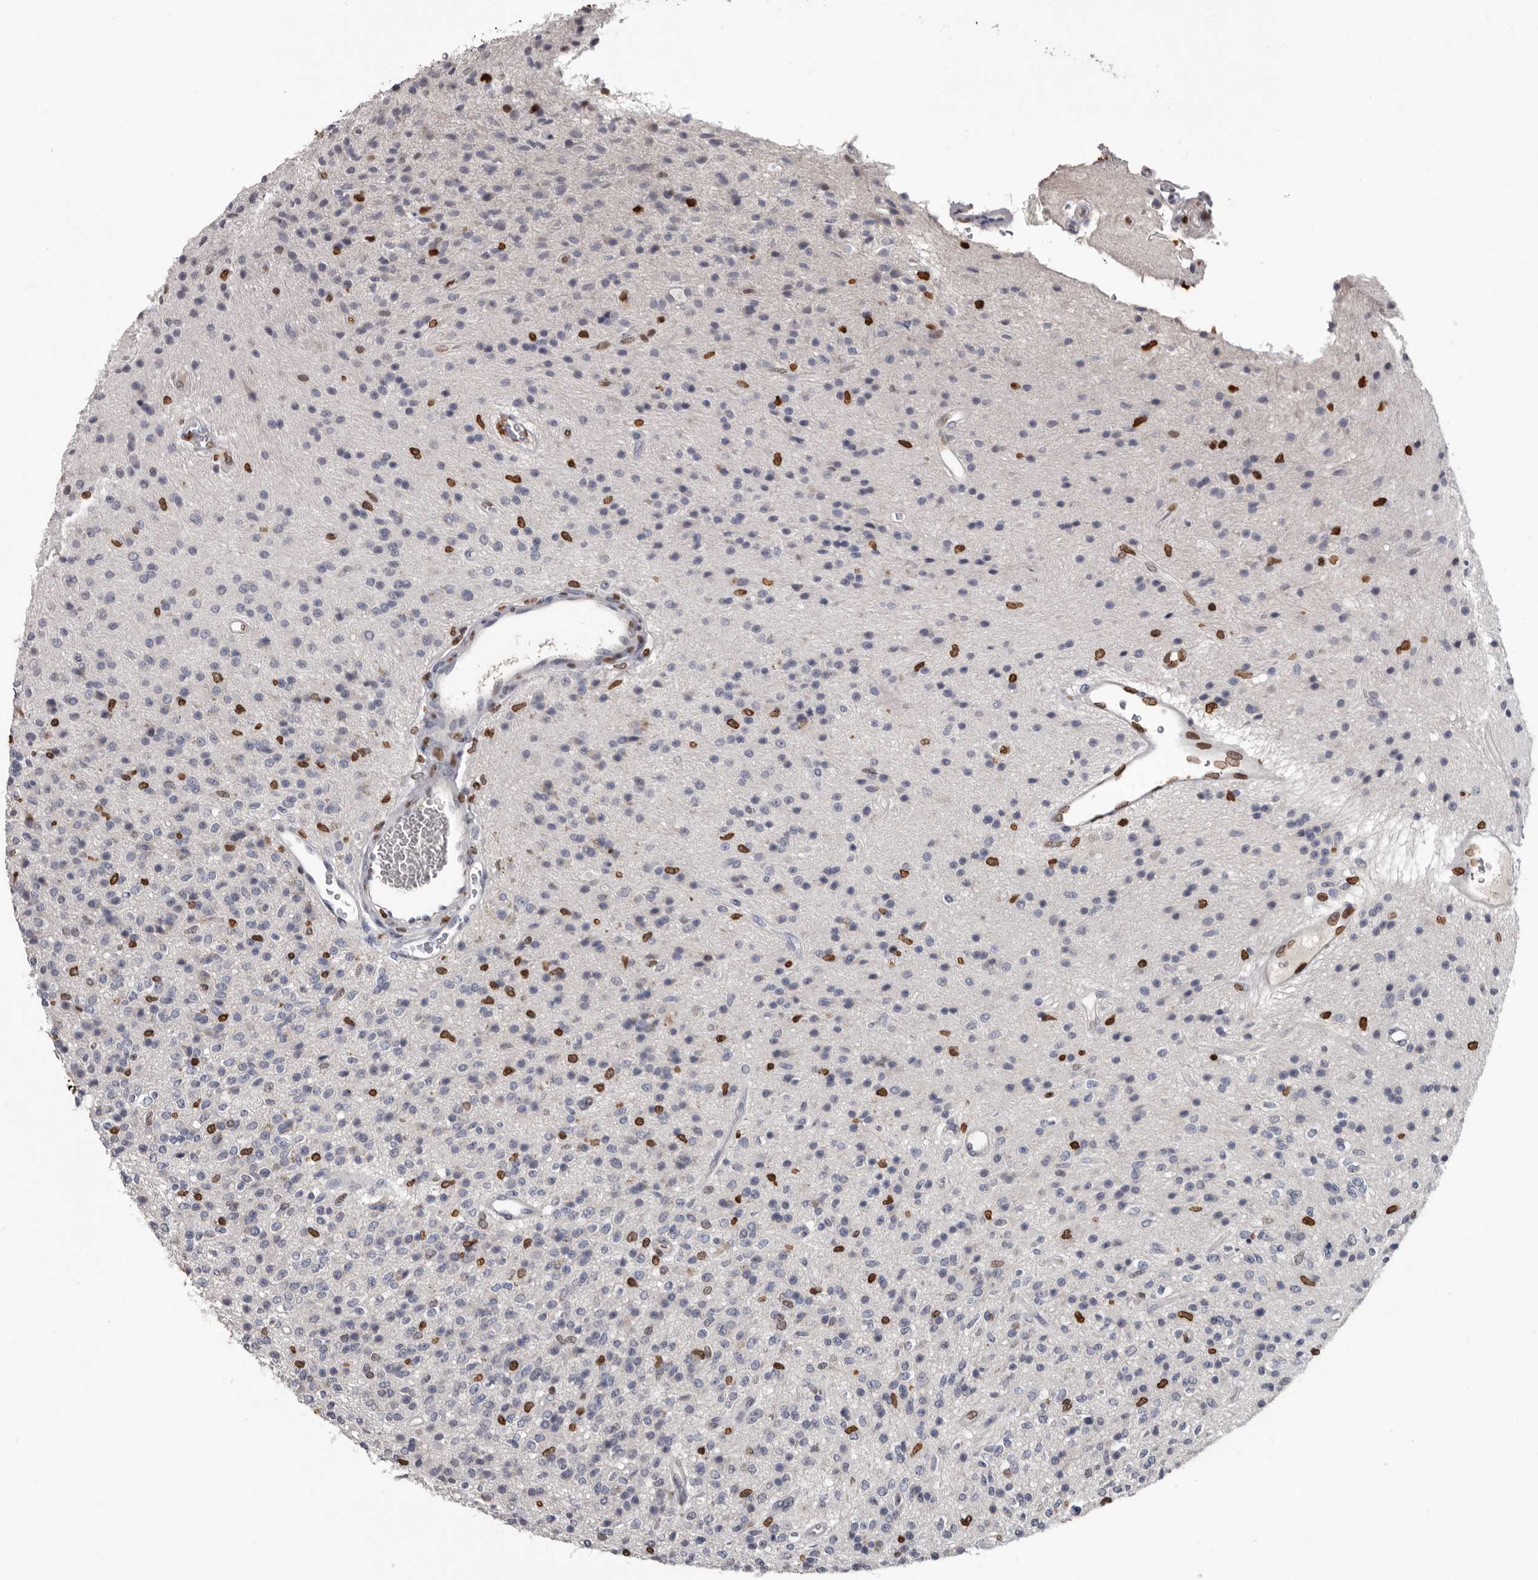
{"staining": {"intensity": "strong", "quantity": "<25%", "location": "nuclear"}, "tissue": "glioma", "cell_type": "Tumor cells", "image_type": "cancer", "snomed": [{"axis": "morphology", "description": "Glioma, malignant, High grade"}, {"axis": "topography", "description": "Brain"}], "caption": "A histopathology image showing strong nuclear staining in approximately <25% of tumor cells in glioma, as visualized by brown immunohistochemical staining.", "gene": "AHR", "patient": {"sex": "male", "age": 34}}